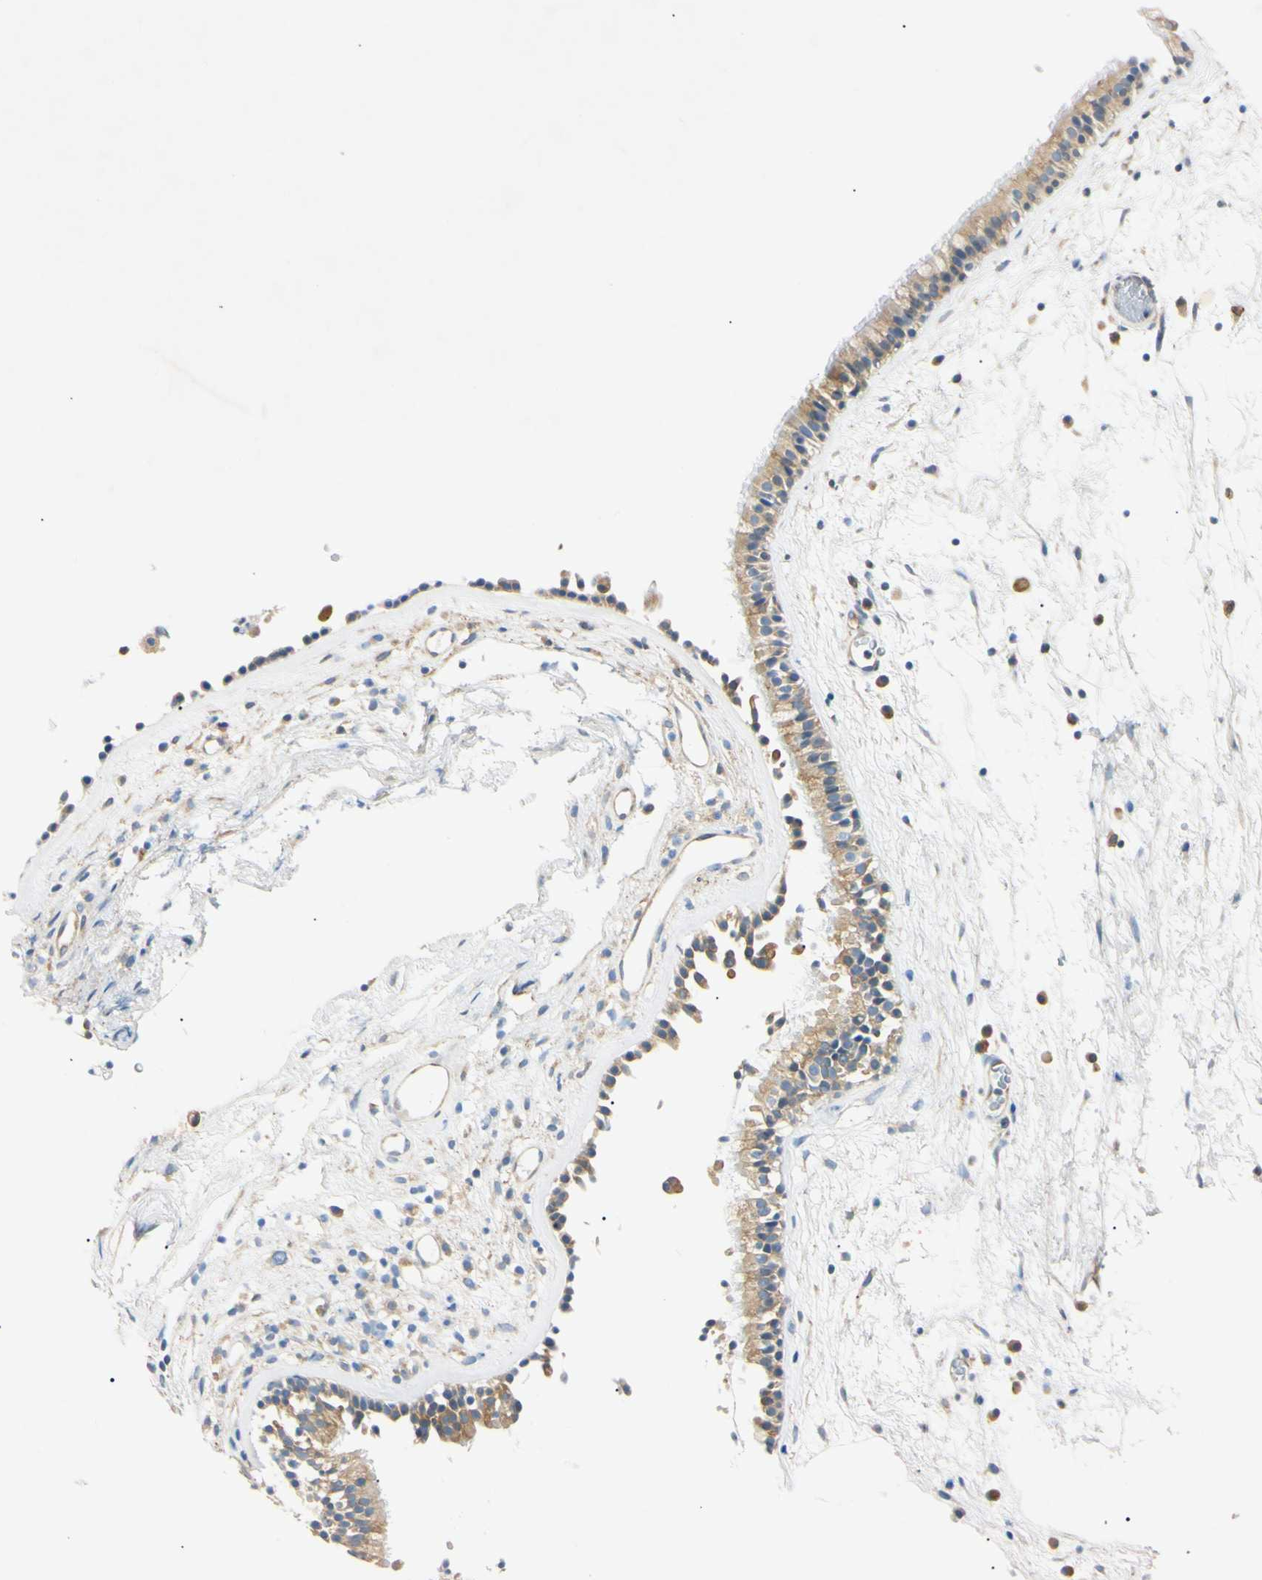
{"staining": {"intensity": "moderate", "quantity": ">75%", "location": "cytoplasmic/membranous"}, "tissue": "nasopharynx", "cell_type": "Respiratory epithelial cells", "image_type": "normal", "snomed": [{"axis": "morphology", "description": "Normal tissue, NOS"}, {"axis": "morphology", "description": "Inflammation, NOS"}, {"axis": "topography", "description": "Nasopharynx"}], "caption": "High-magnification brightfield microscopy of normal nasopharynx stained with DAB (brown) and counterstained with hematoxylin (blue). respiratory epithelial cells exhibit moderate cytoplasmic/membranous expression is seen in approximately>75% of cells. The staining was performed using DAB (3,3'-diaminobenzidine) to visualize the protein expression in brown, while the nuclei were stained in blue with hematoxylin (Magnification: 20x).", "gene": "DNAJB12", "patient": {"sex": "male", "age": 48}}